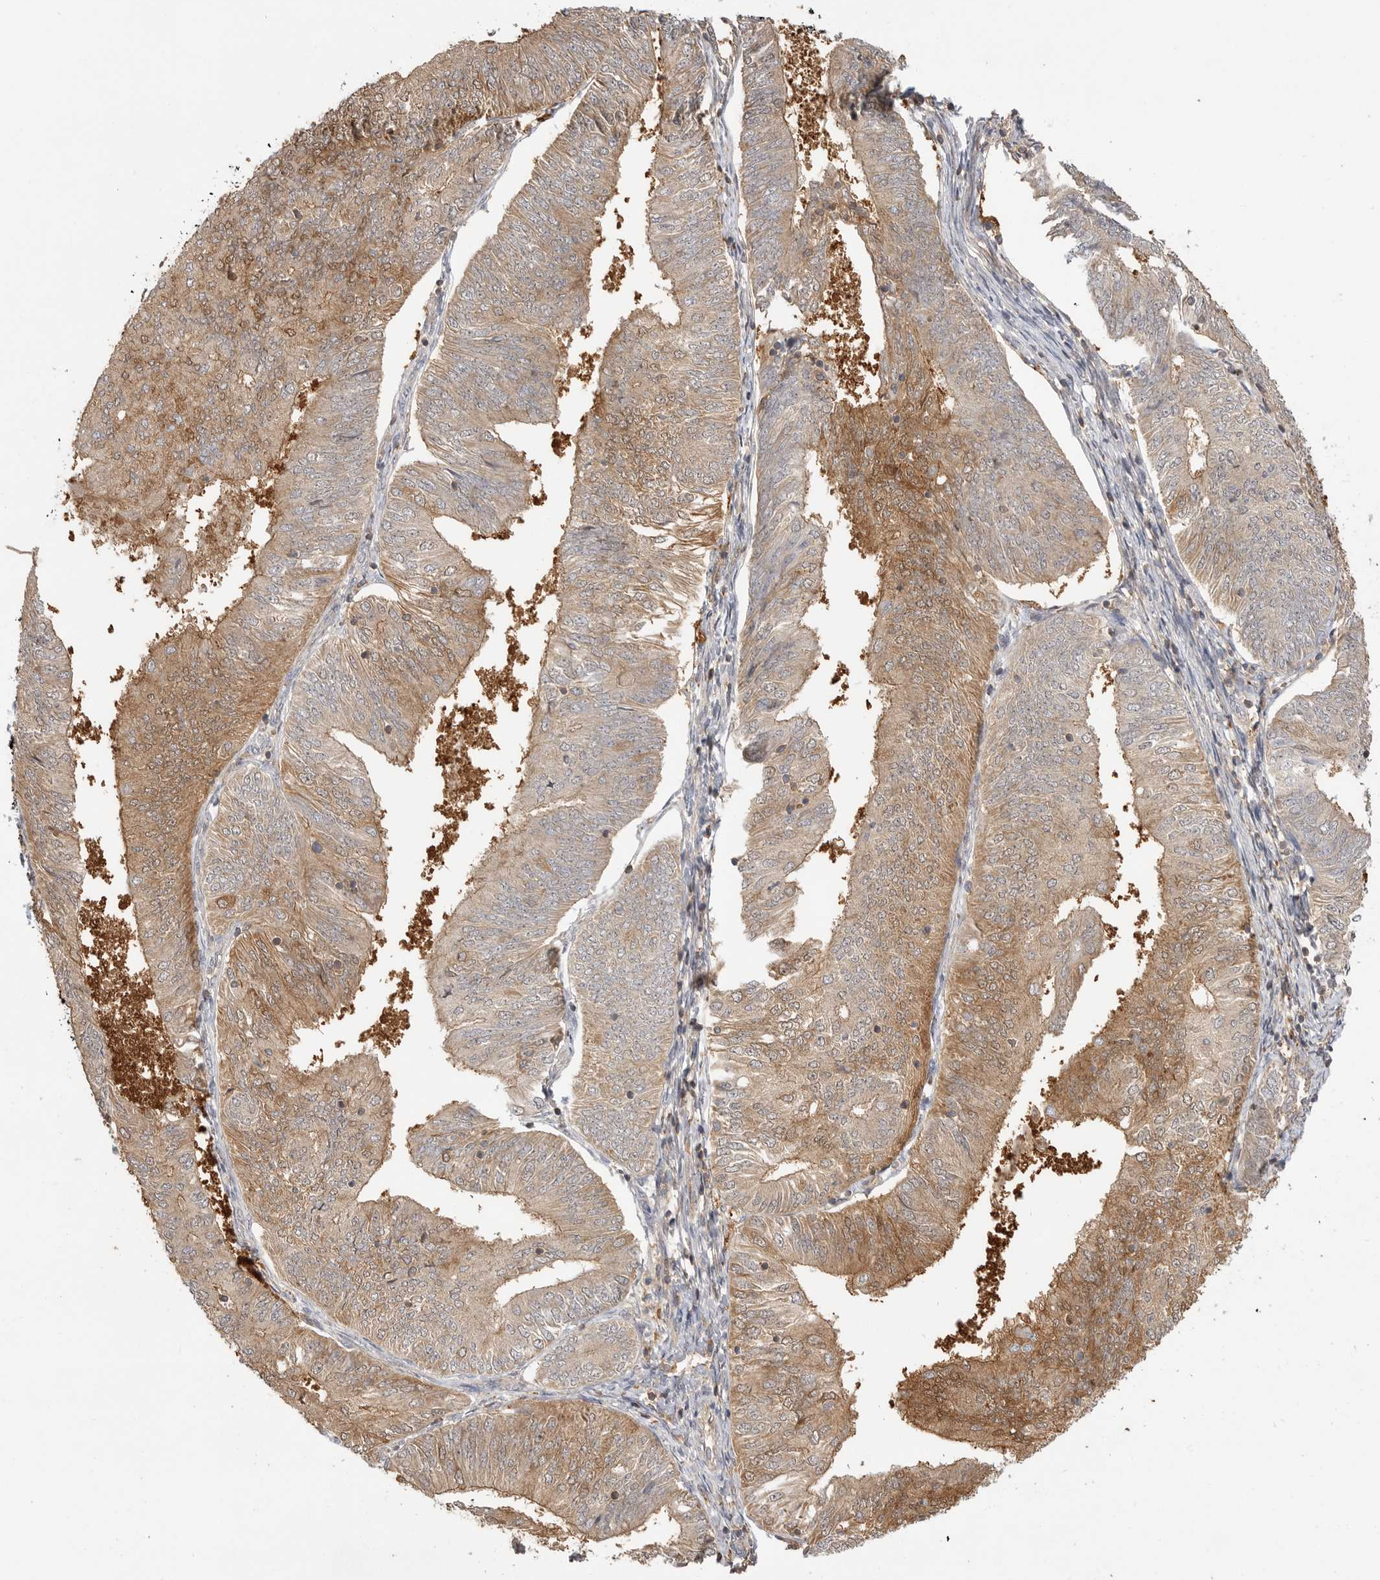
{"staining": {"intensity": "moderate", "quantity": "25%-75%", "location": "cytoplasmic/membranous"}, "tissue": "endometrial cancer", "cell_type": "Tumor cells", "image_type": "cancer", "snomed": [{"axis": "morphology", "description": "Adenocarcinoma, NOS"}, {"axis": "topography", "description": "Endometrium"}], "caption": "Endometrial adenocarcinoma tissue demonstrates moderate cytoplasmic/membranous positivity in approximately 25%-75% of tumor cells", "gene": "CLDN12", "patient": {"sex": "female", "age": 58}}